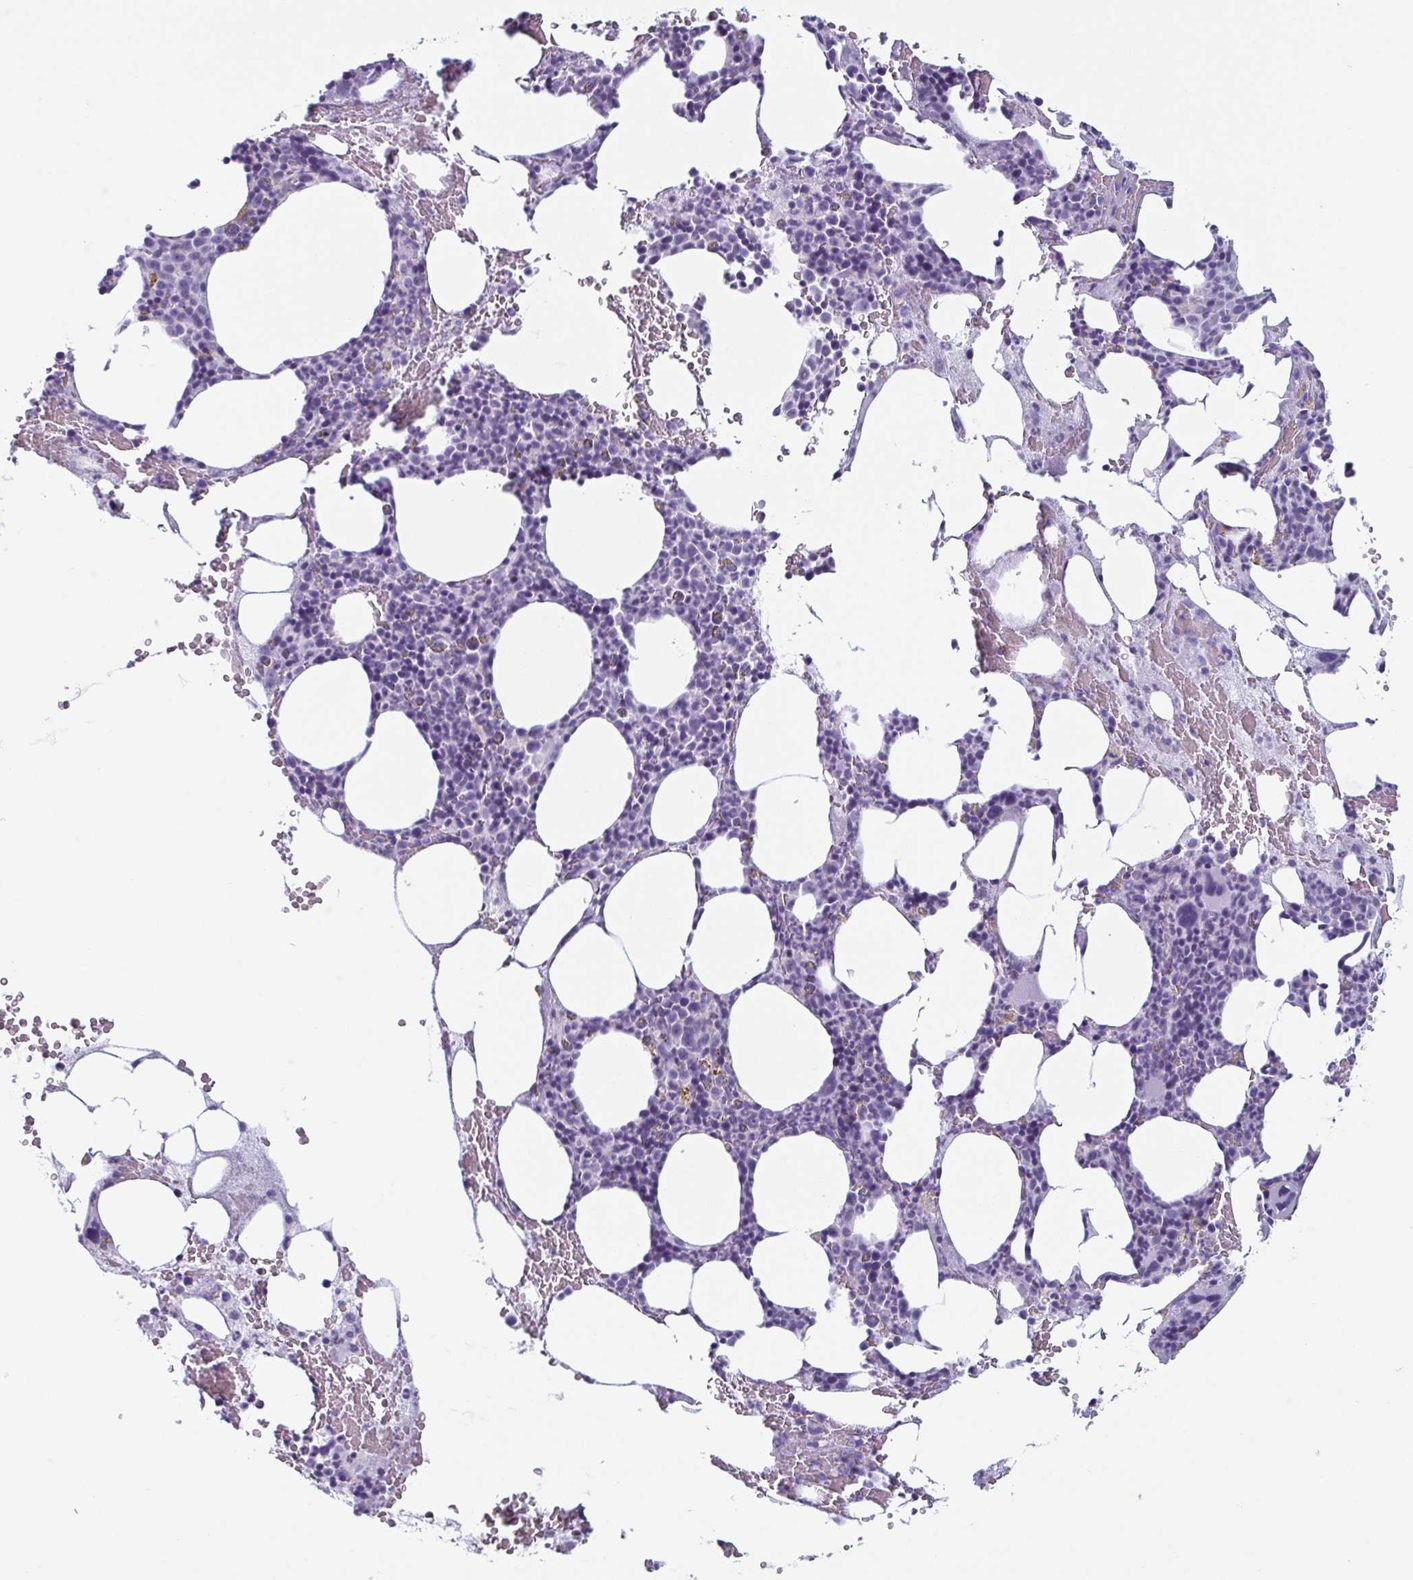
{"staining": {"intensity": "negative", "quantity": "none", "location": "none"}, "tissue": "bone marrow", "cell_type": "Hematopoietic cells", "image_type": "normal", "snomed": [{"axis": "morphology", "description": "Normal tissue, NOS"}, {"axis": "topography", "description": "Bone marrow"}], "caption": "Hematopoietic cells show no significant protein expression in normal bone marrow. The staining was performed using DAB to visualize the protein expression in brown, while the nuclei were stained in blue with hematoxylin (Magnification: 20x).", "gene": "ENKUR", "patient": {"sex": "male", "age": 89}}